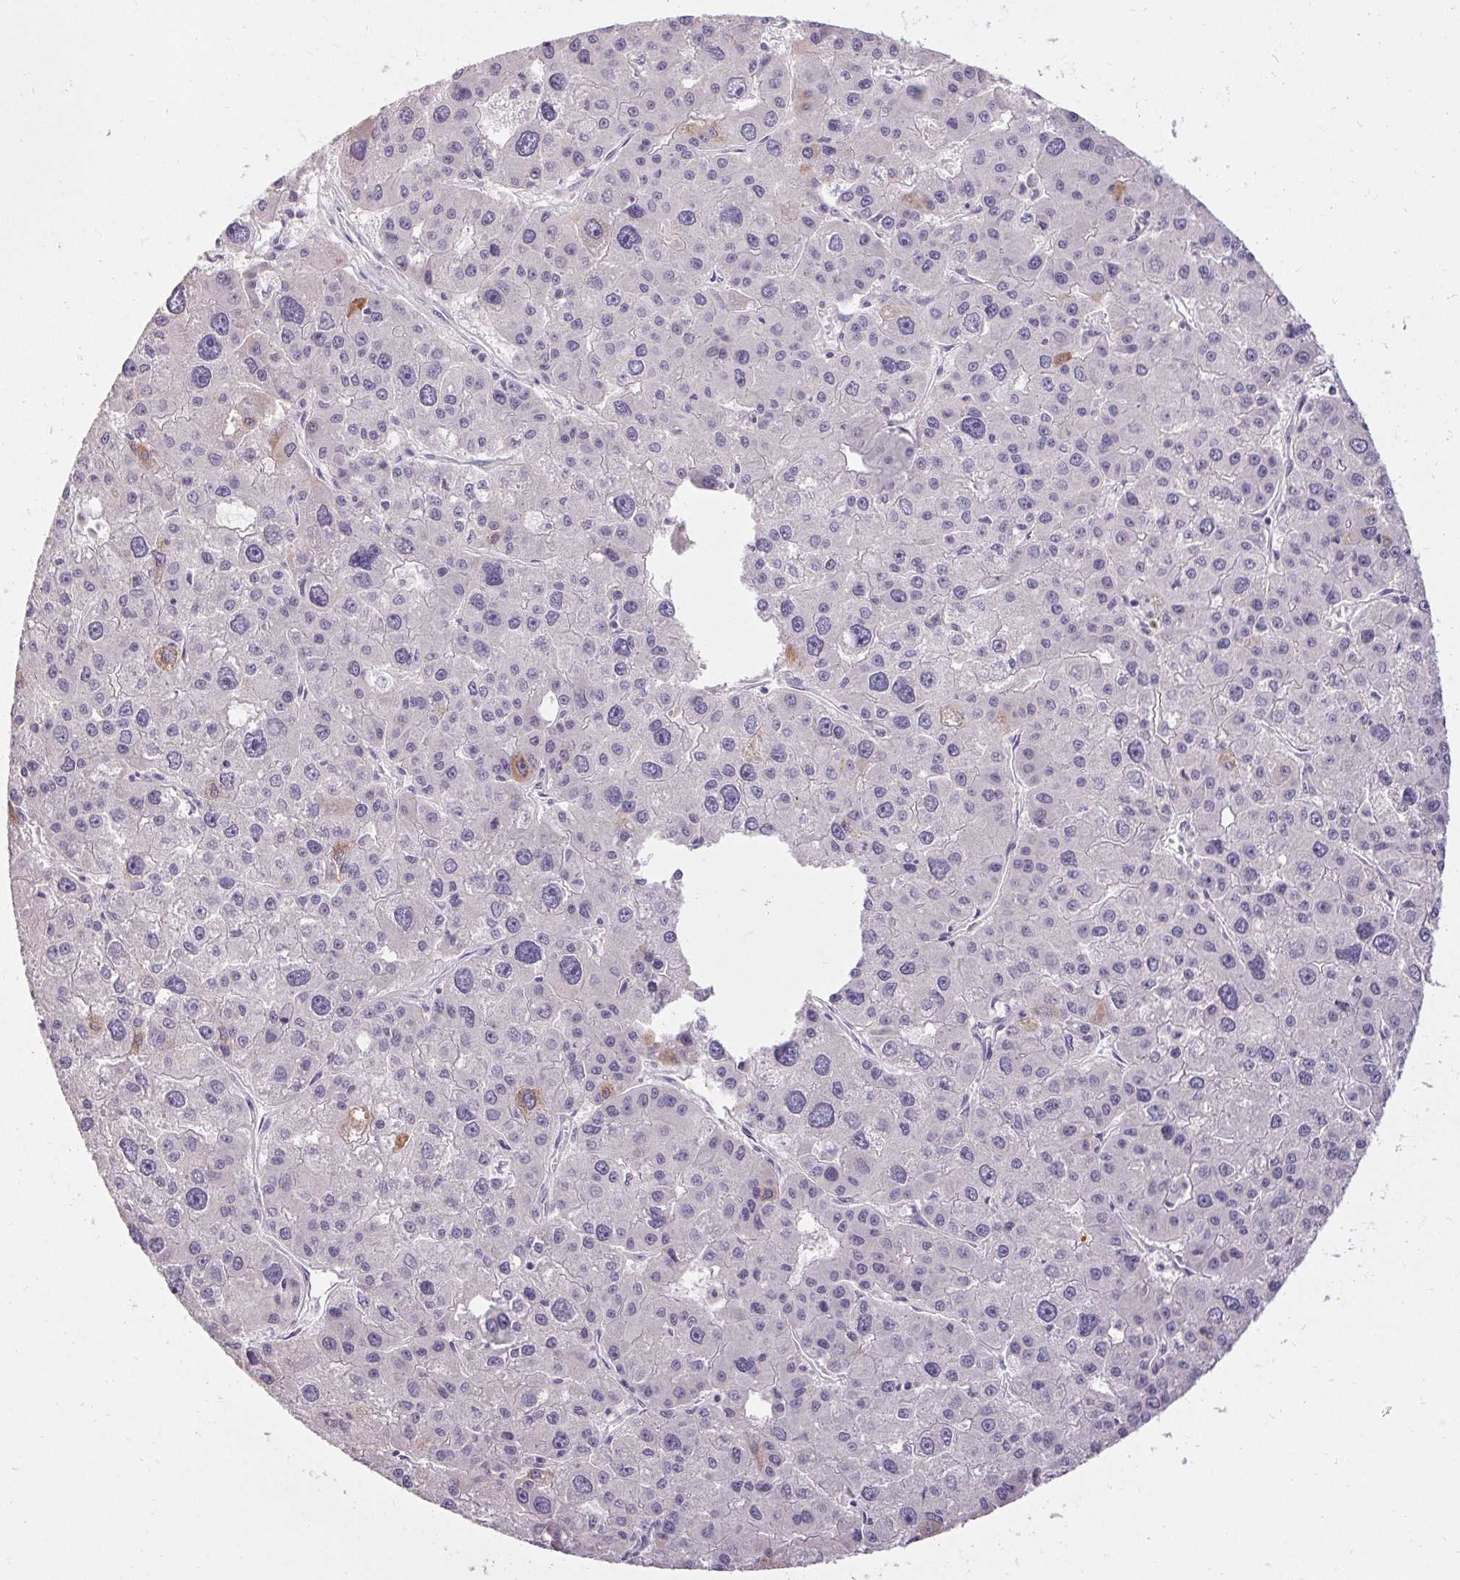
{"staining": {"intensity": "strong", "quantity": "<25%", "location": "cytoplasmic/membranous"}, "tissue": "liver cancer", "cell_type": "Tumor cells", "image_type": "cancer", "snomed": [{"axis": "morphology", "description": "Carcinoma, Hepatocellular, NOS"}, {"axis": "topography", "description": "Liver"}], "caption": "Immunohistochemical staining of liver hepatocellular carcinoma displays strong cytoplasmic/membranous protein positivity in about <25% of tumor cells.", "gene": "HSD17B3", "patient": {"sex": "male", "age": 73}}